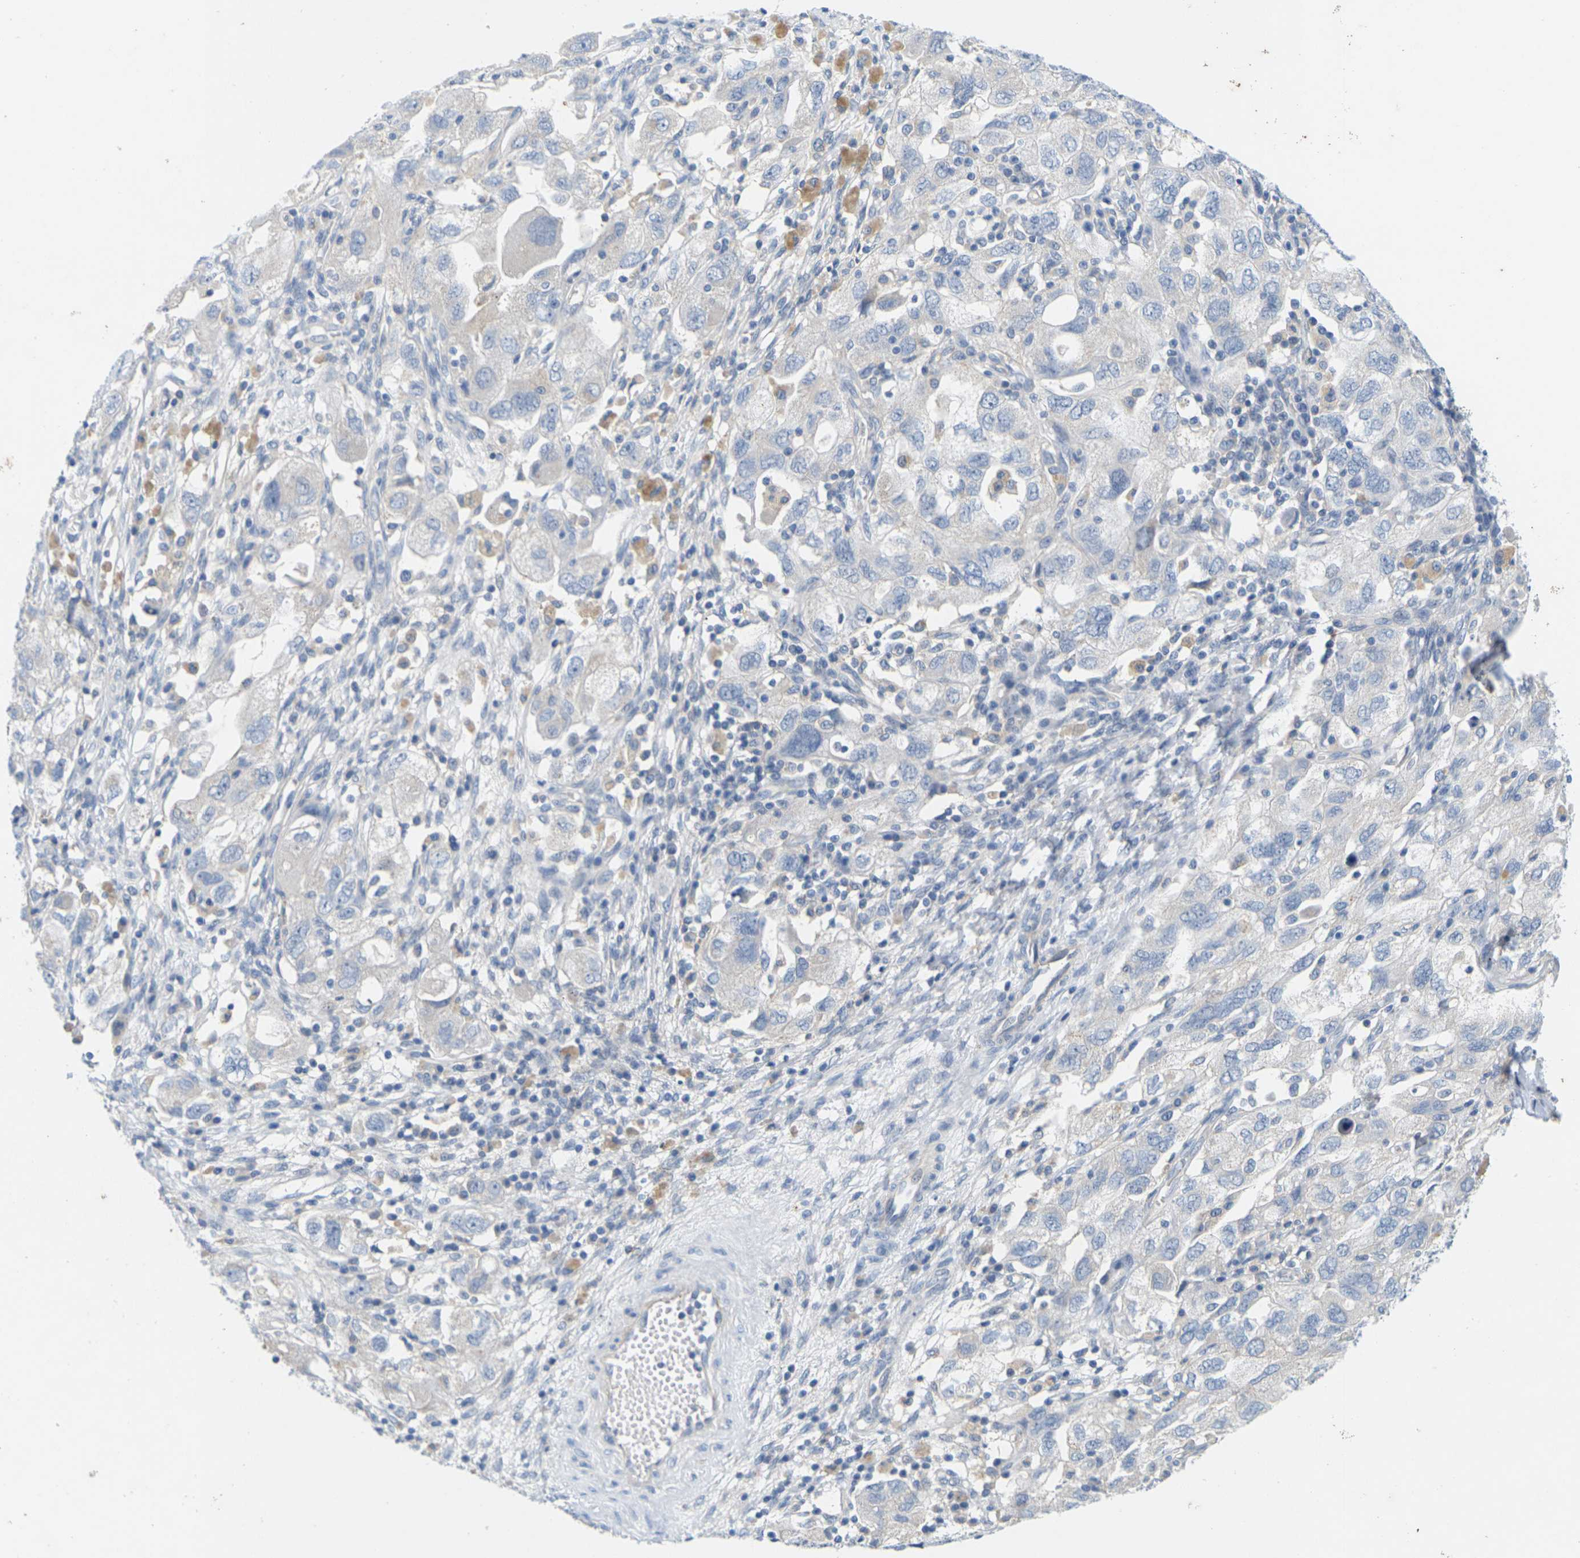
{"staining": {"intensity": "negative", "quantity": "none", "location": "none"}, "tissue": "ovarian cancer", "cell_type": "Tumor cells", "image_type": "cancer", "snomed": [{"axis": "morphology", "description": "Carcinoma, NOS"}, {"axis": "morphology", "description": "Cystadenocarcinoma, serous, NOS"}, {"axis": "topography", "description": "Ovary"}], "caption": "Serous cystadenocarcinoma (ovarian) stained for a protein using IHC exhibits no staining tumor cells.", "gene": "ITGA5", "patient": {"sex": "female", "age": 69}}